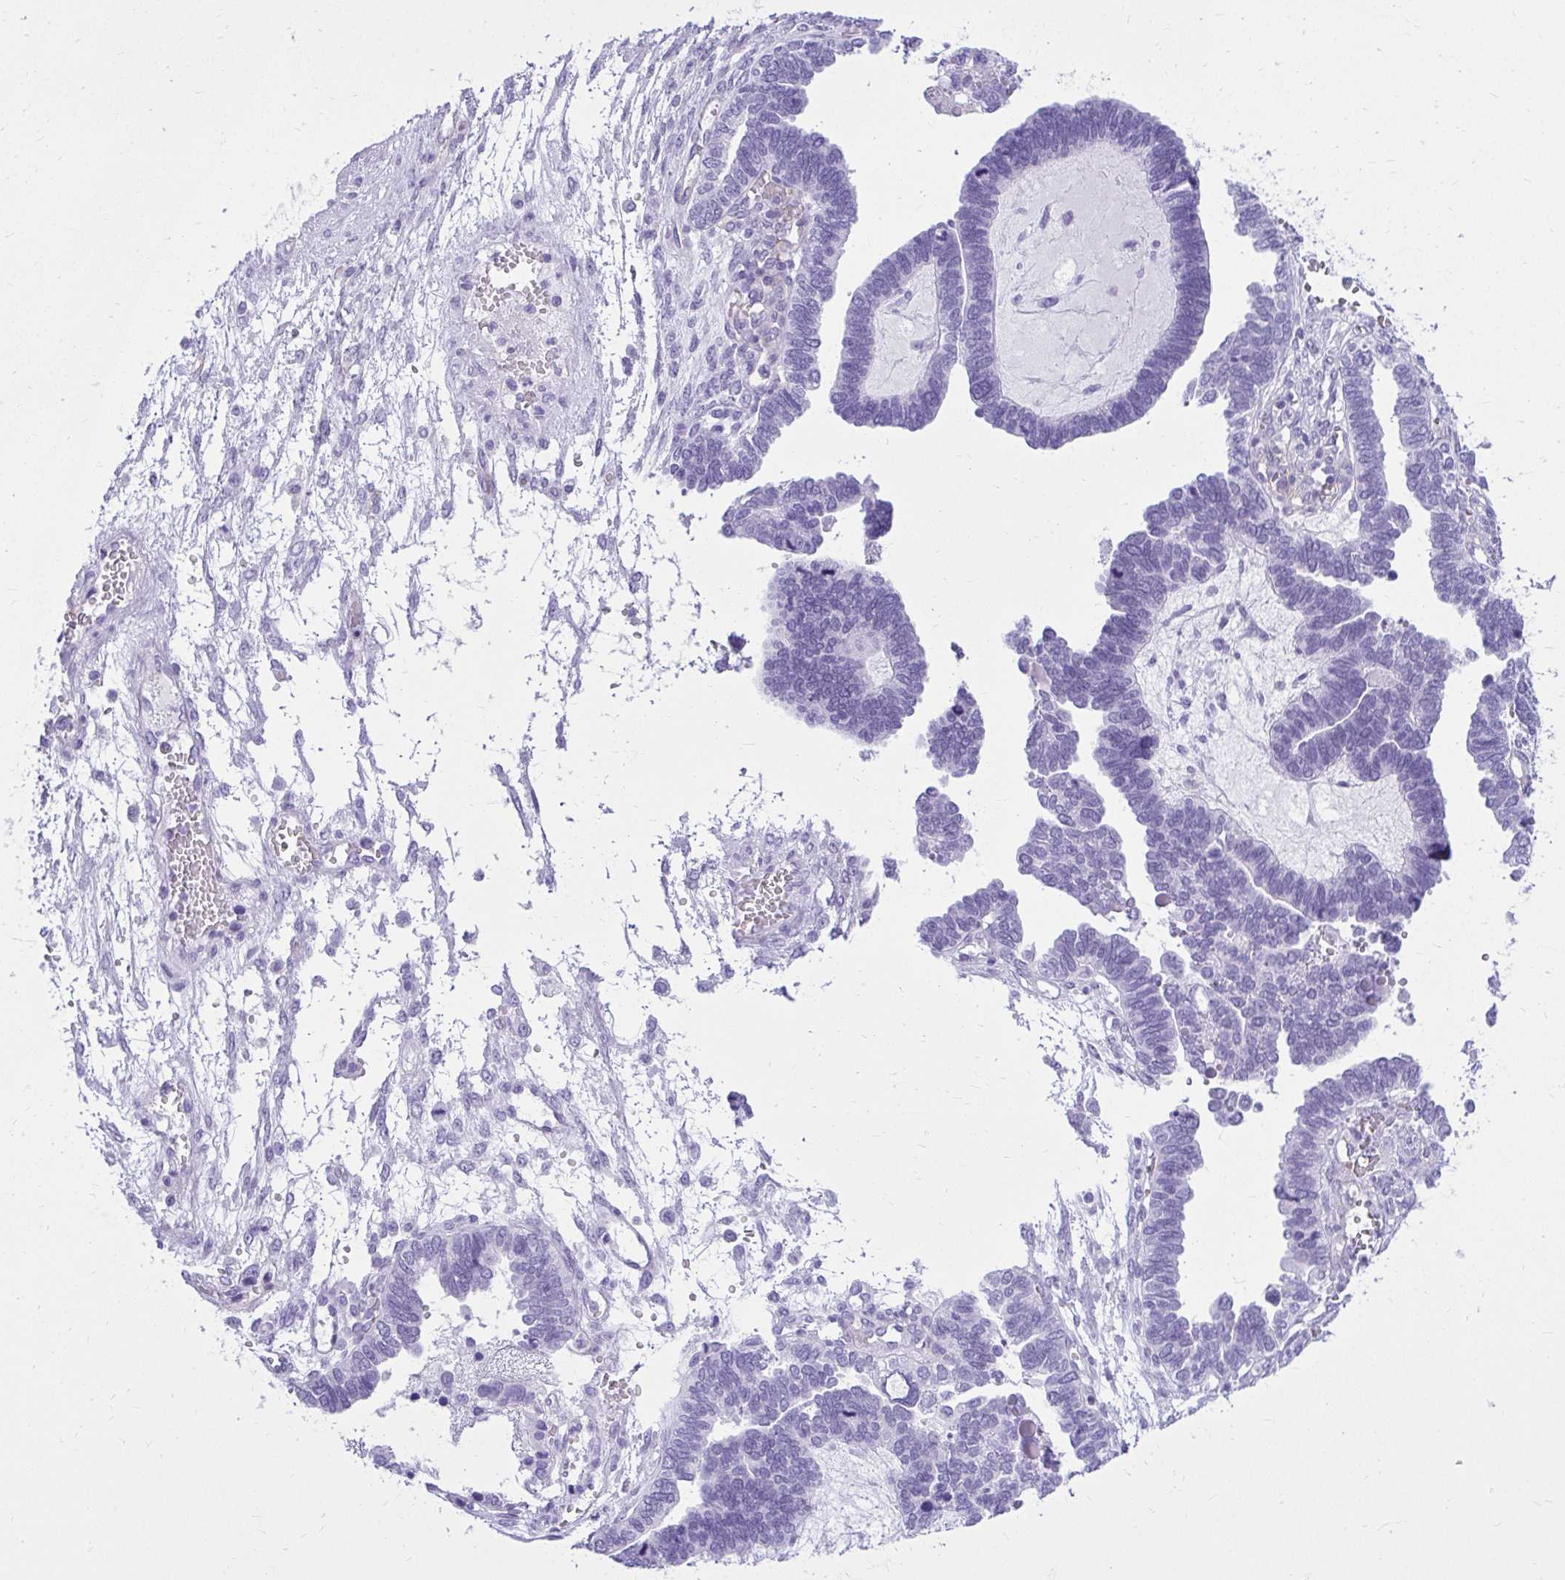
{"staining": {"intensity": "negative", "quantity": "none", "location": "none"}, "tissue": "ovarian cancer", "cell_type": "Tumor cells", "image_type": "cancer", "snomed": [{"axis": "morphology", "description": "Cystadenocarcinoma, serous, NOS"}, {"axis": "topography", "description": "Ovary"}], "caption": "Immunohistochemical staining of human ovarian cancer (serous cystadenocarcinoma) exhibits no significant positivity in tumor cells. Nuclei are stained in blue.", "gene": "GPRIN3", "patient": {"sex": "female", "age": 51}}